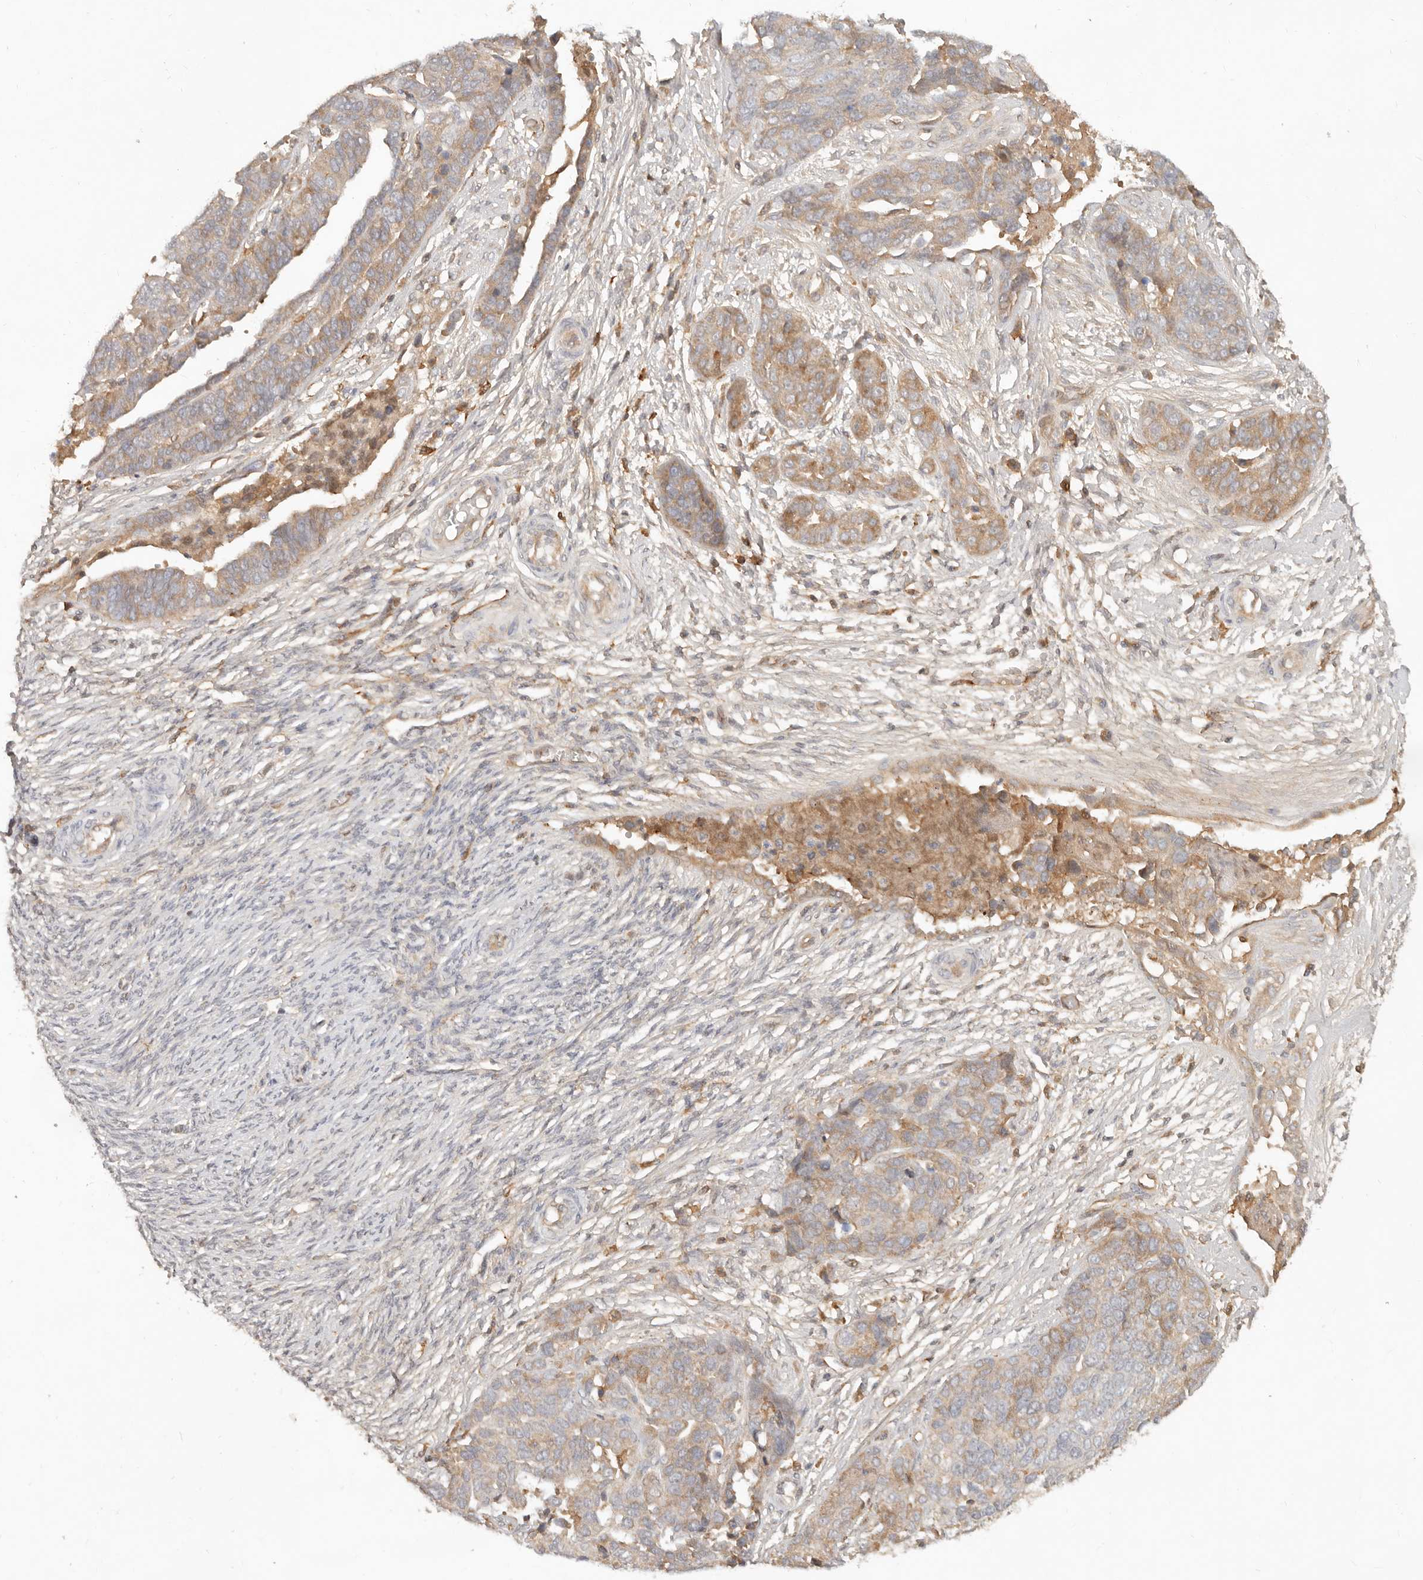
{"staining": {"intensity": "moderate", "quantity": "25%-75%", "location": "cytoplasmic/membranous"}, "tissue": "ovarian cancer", "cell_type": "Tumor cells", "image_type": "cancer", "snomed": [{"axis": "morphology", "description": "Cystadenocarcinoma, serous, NOS"}, {"axis": "topography", "description": "Ovary"}], "caption": "Brown immunohistochemical staining in ovarian cancer (serous cystadenocarcinoma) demonstrates moderate cytoplasmic/membranous staining in about 25%-75% of tumor cells.", "gene": "NECAP2", "patient": {"sex": "female", "age": 44}}